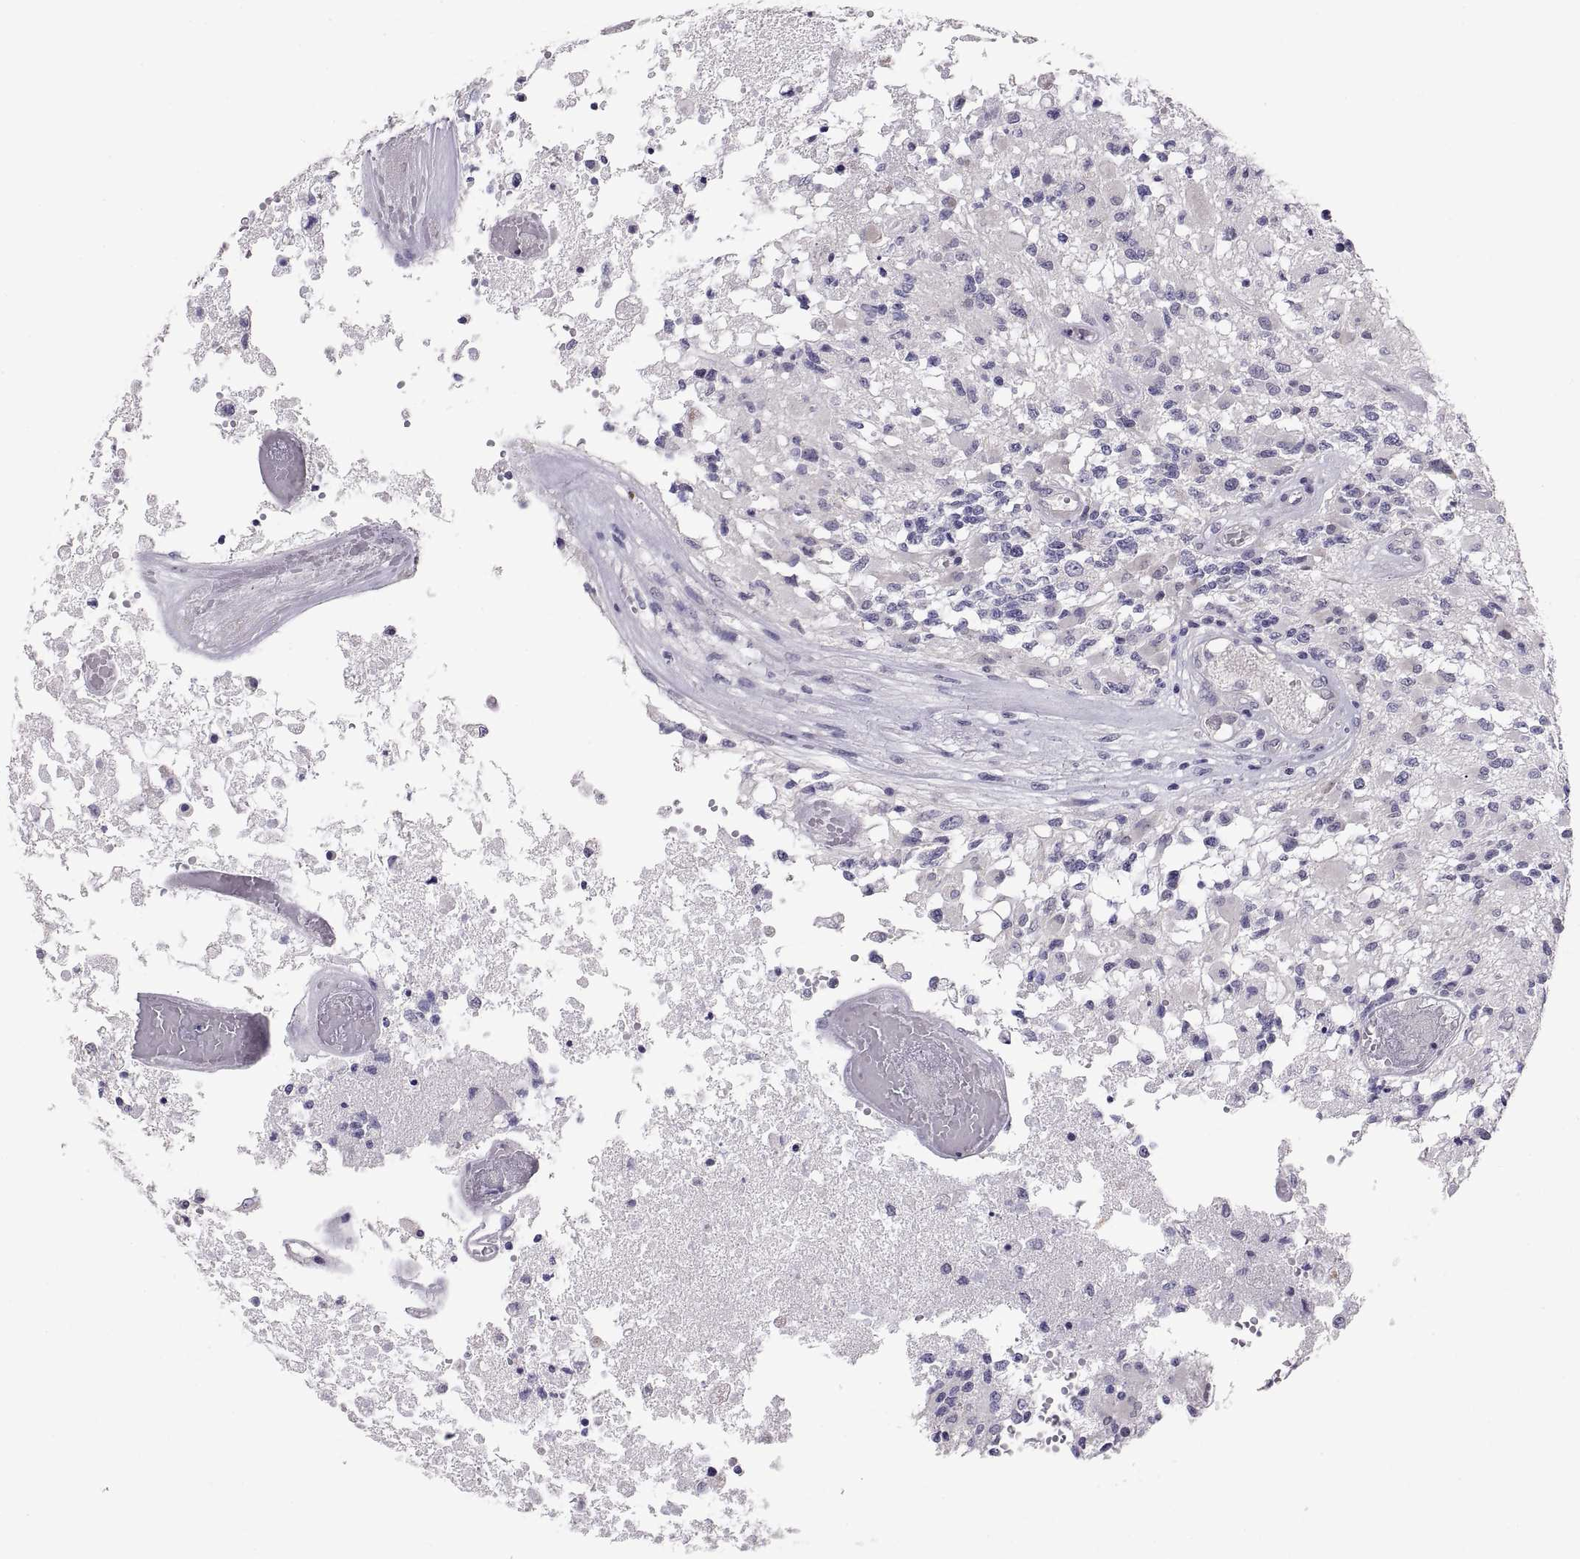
{"staining": {"intensity": "negative", "quantity": "none", "location": "none"}, "tissue": "glioma", "cell_type": "Tumor cells", "image_type": "cancer", "snomed": [{"axis": "morphology", "description": "Glioma, malignant, High grade"}, {"axis": "topography", "description": "Brain"}], "caption": "Glioma was stained to show a protein in brown. There is no significant staining in tumor cells. (DAB IHC, high magnification).", "gene": "FAM170A", "patient": {"sex": "female", "age": 63}}